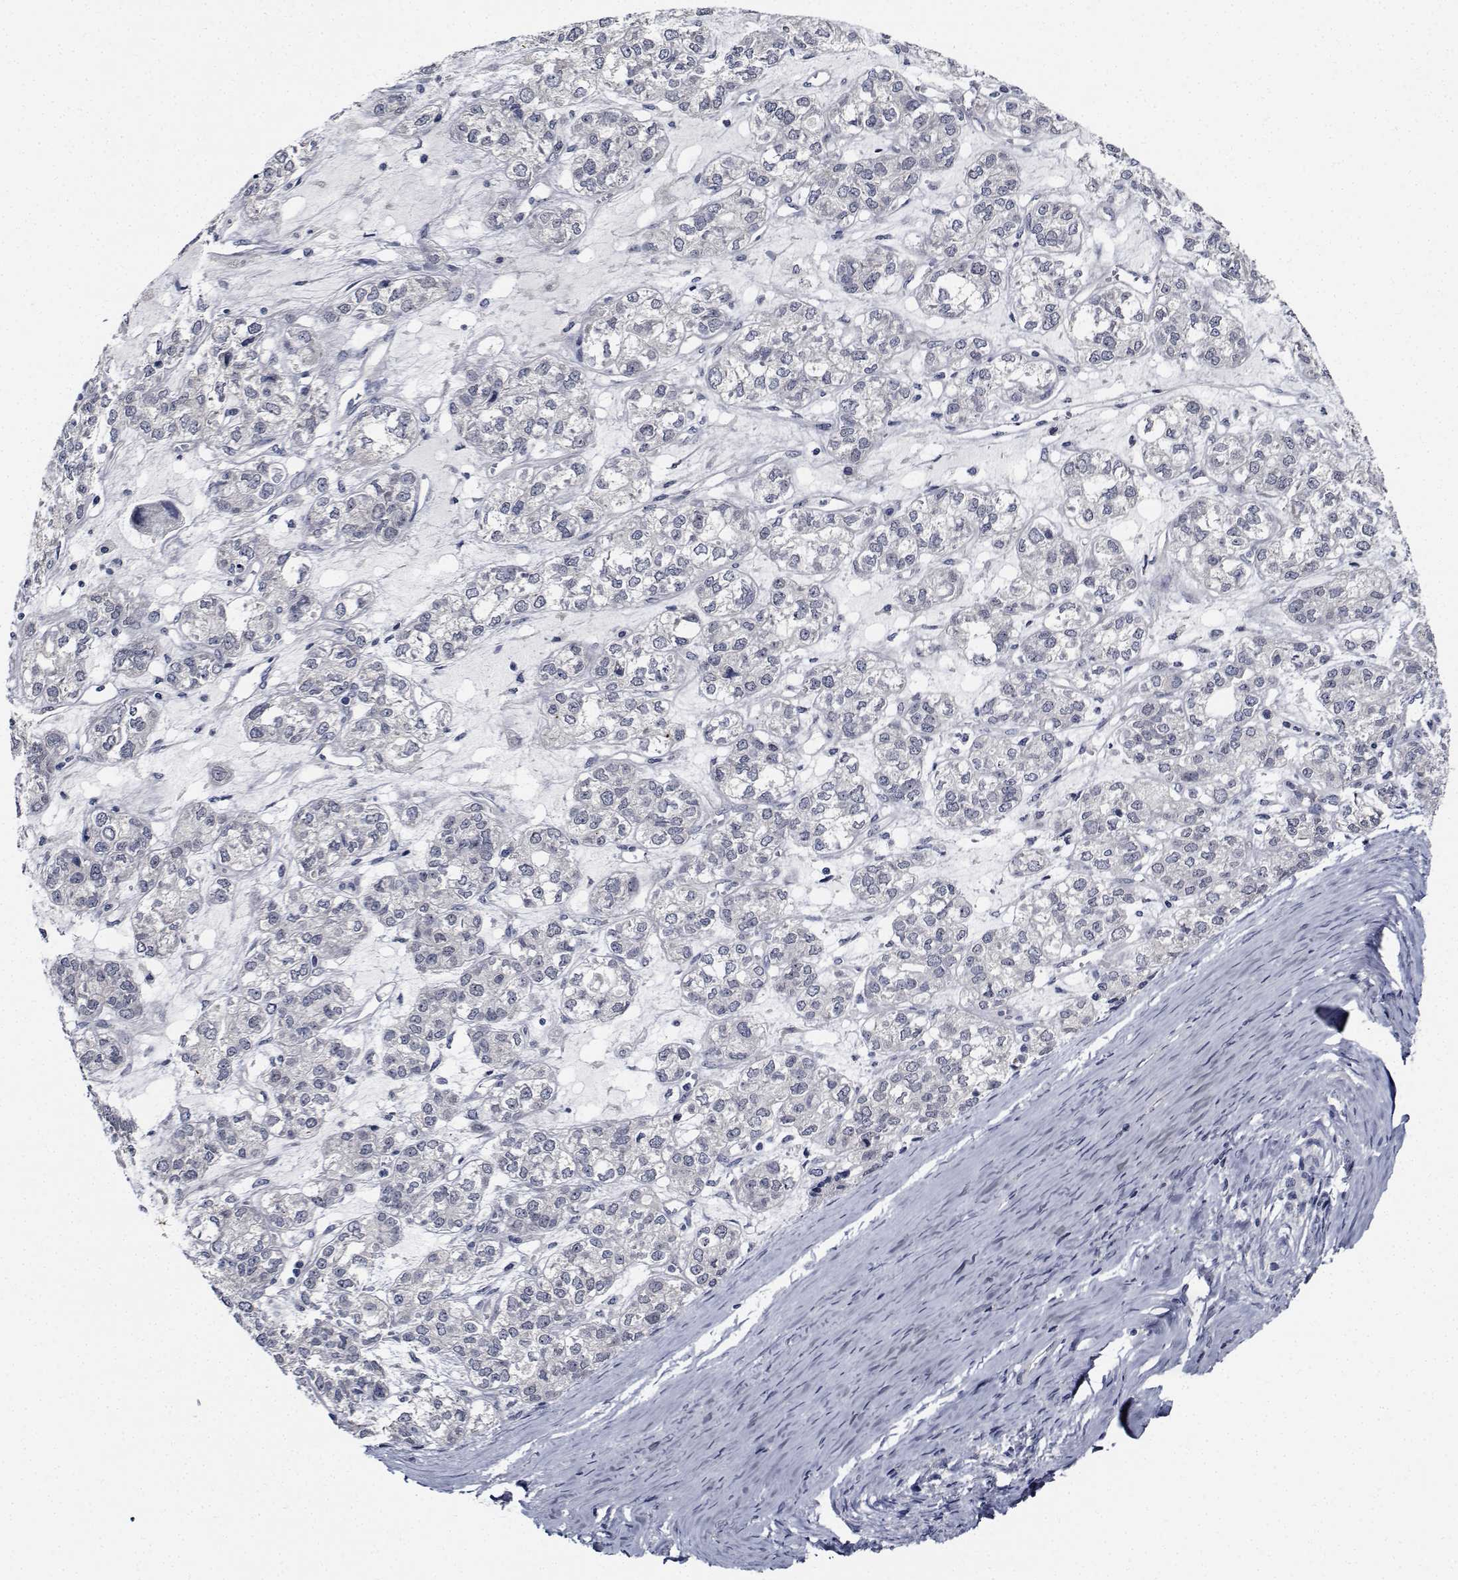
{"staining": {"intensity": "negative", "quantity": "none", "location": "none"}, "tissue": "ovarian cancer", "cell_type": "Tumor cells", "image_type": "cancer", "snomed": [{"axis": "morphology", "description": "Carcinoma, endometroid"}, {"axis": "topography", "description": "Ovary"}], "caption": "This is an immunohistochemistry (IHC) micrograph of endometroid carcinoma (ovarian). There is no staining in tumor cells.", "gene": "NVL", "patient": {"sex": "female", "age": 64}}